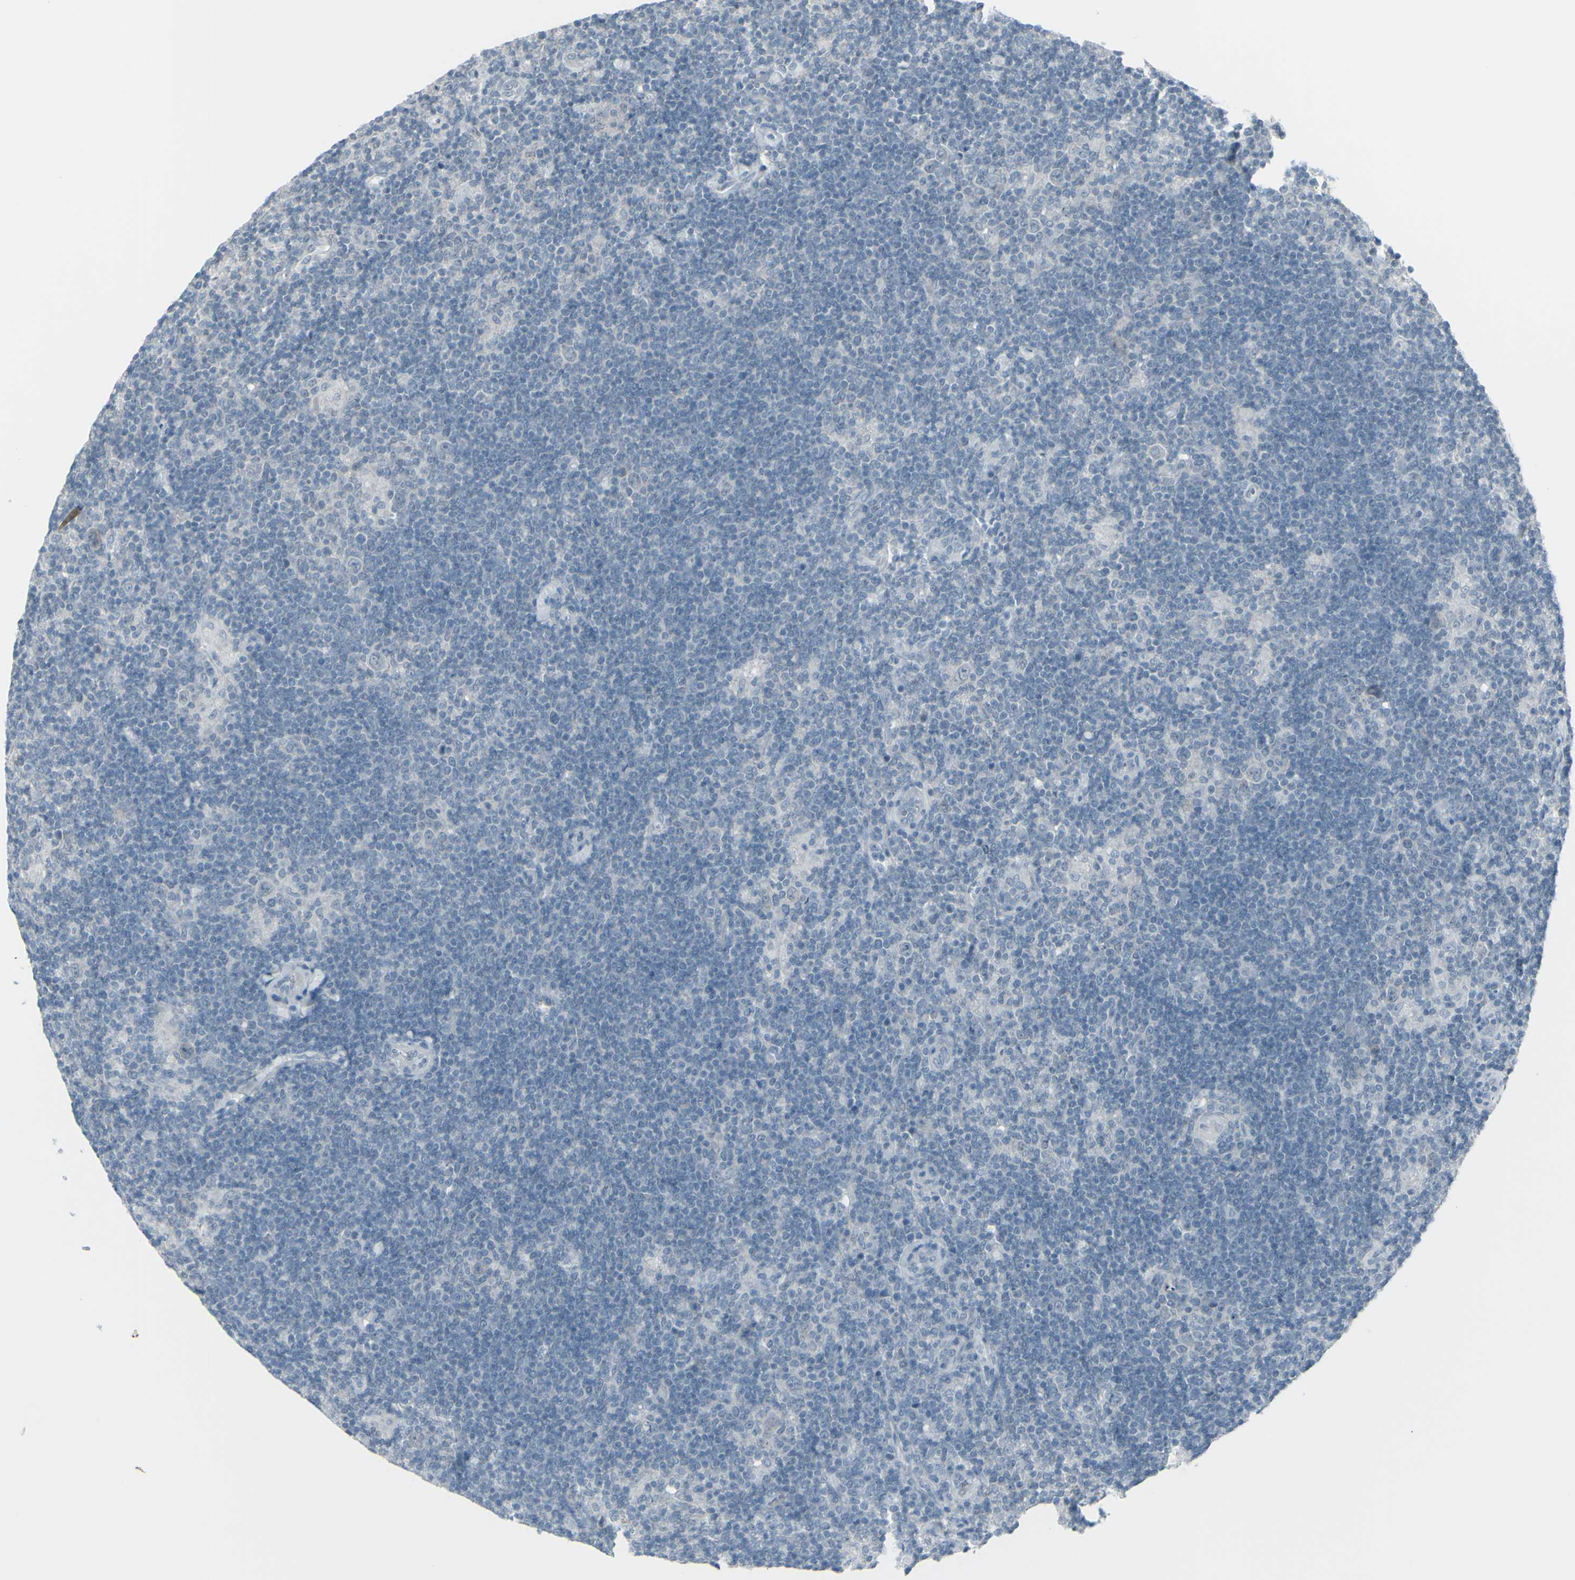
{"staining": {"intensity": "negative", "quantity": "none", "location": "none"}, "tissue": "lymphoma", "cell_type": "Tumor cells", "image_type": "cancer", "snomed": [{"axis": "morphology", "description": "Hodgkin's disease, NOS"}, {"axis": "topography", "description": "Lymph node"}], "caption": "Immunohistochemistry histopathology image of Hodgkin's disease stained for a protein (brown), which reveals no positivity in tumor cells. (Brightfield microscopy of DAB immunohistochemistry at high magnification).", "gene": "RAB3A", "patient": {"sex": "female", "age": 57}}